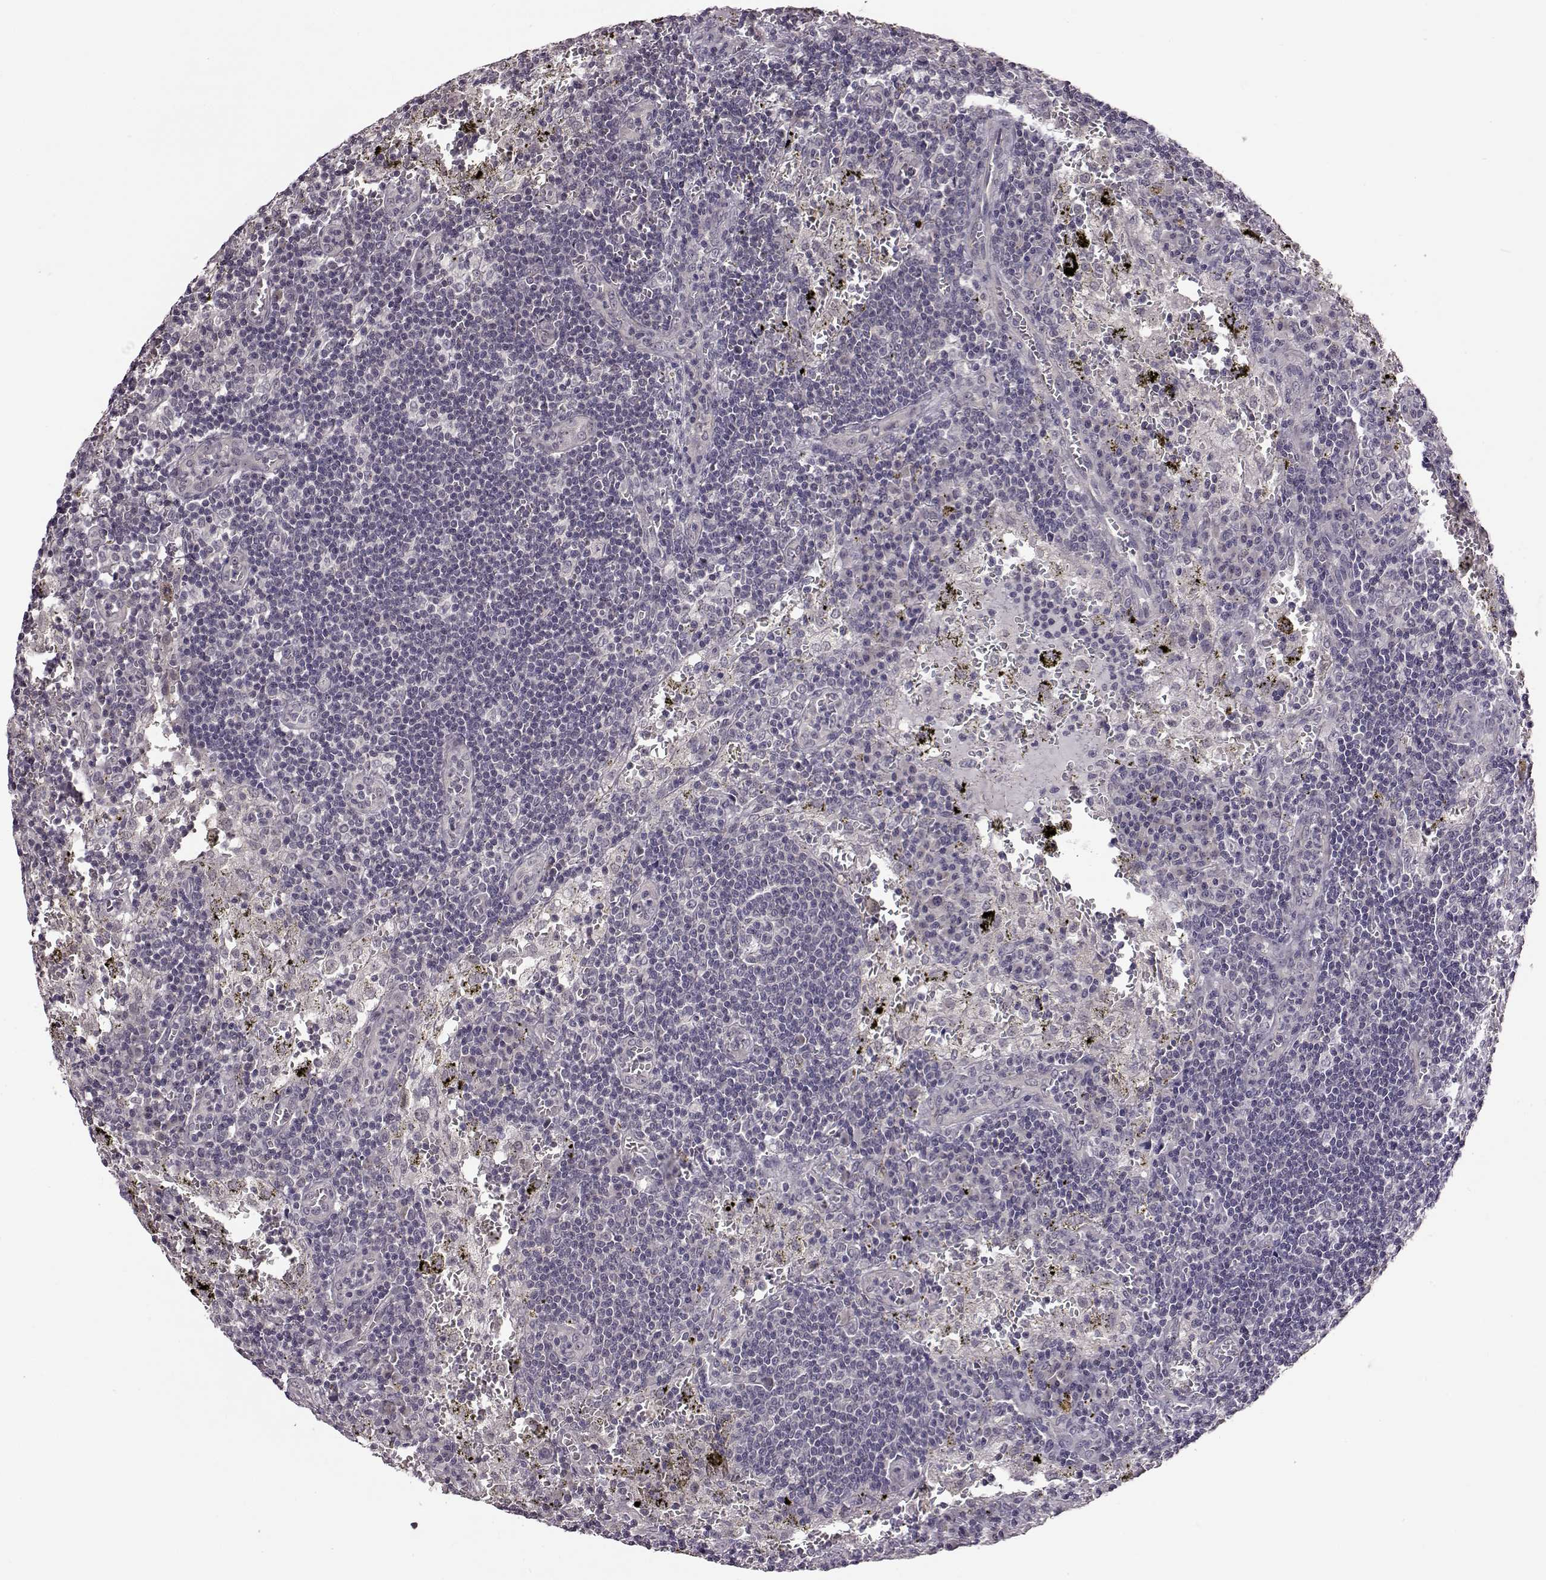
{"staining": {"intensity": "negative", "quantity": "none", "location": "none"}, "tissue": "lymph node", "cell_type": "Non-germinal center cells", "image_type": "normal", "snomed": [{"axis": "morphology", "description": "Normal tissue, NOS"}, {"axis": "topography", "description": "Lymph node"}], "caption": "An IHC histopathology image of unremarkable lymph node is shown. There is no staining in non-germinal center cells of lymph node.", "gene": "C10orf62", "patient": {"sex": "male", "age": 62}}